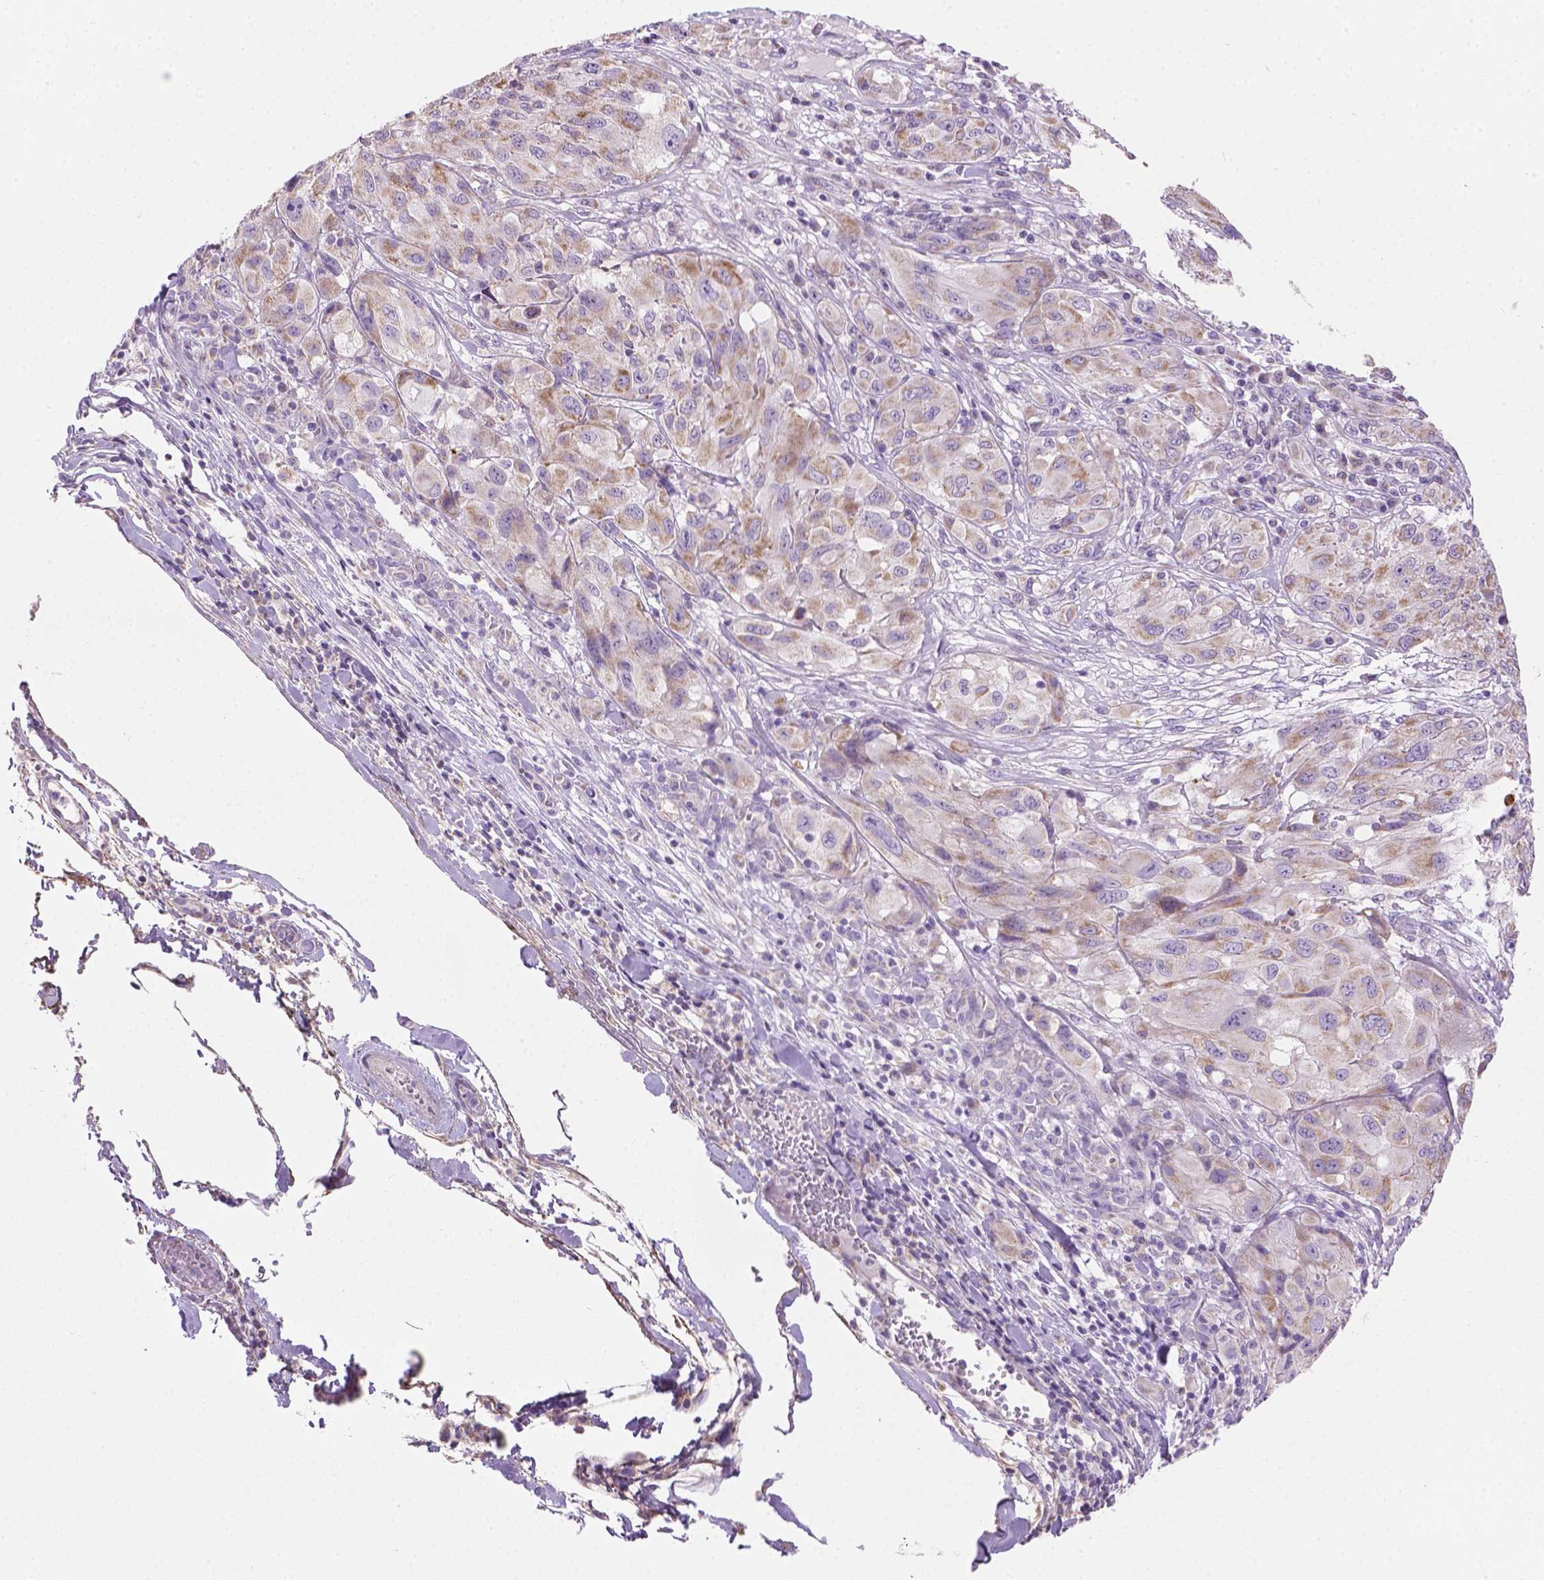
{"staining": {"intensity": "weak", "quantity": "25%-75%", "location": "cytoplasmic/membranous"}, "tissue": "melanoma", "cell_type": "Tumor cells", "image_type": "cancer", "snomed": [{"axis": "morphology", "description": "Malignant melanoma, NOS"}, {"axis": "topography", "description": "Skin"}], "caption": "A micrograph of malignant melanoma stained for a protein shows weak cytoplasmic/membranous brown staining in tumor cells.", "gene": "CSPG5", "patient": {"sex": "female", "age": 91}}